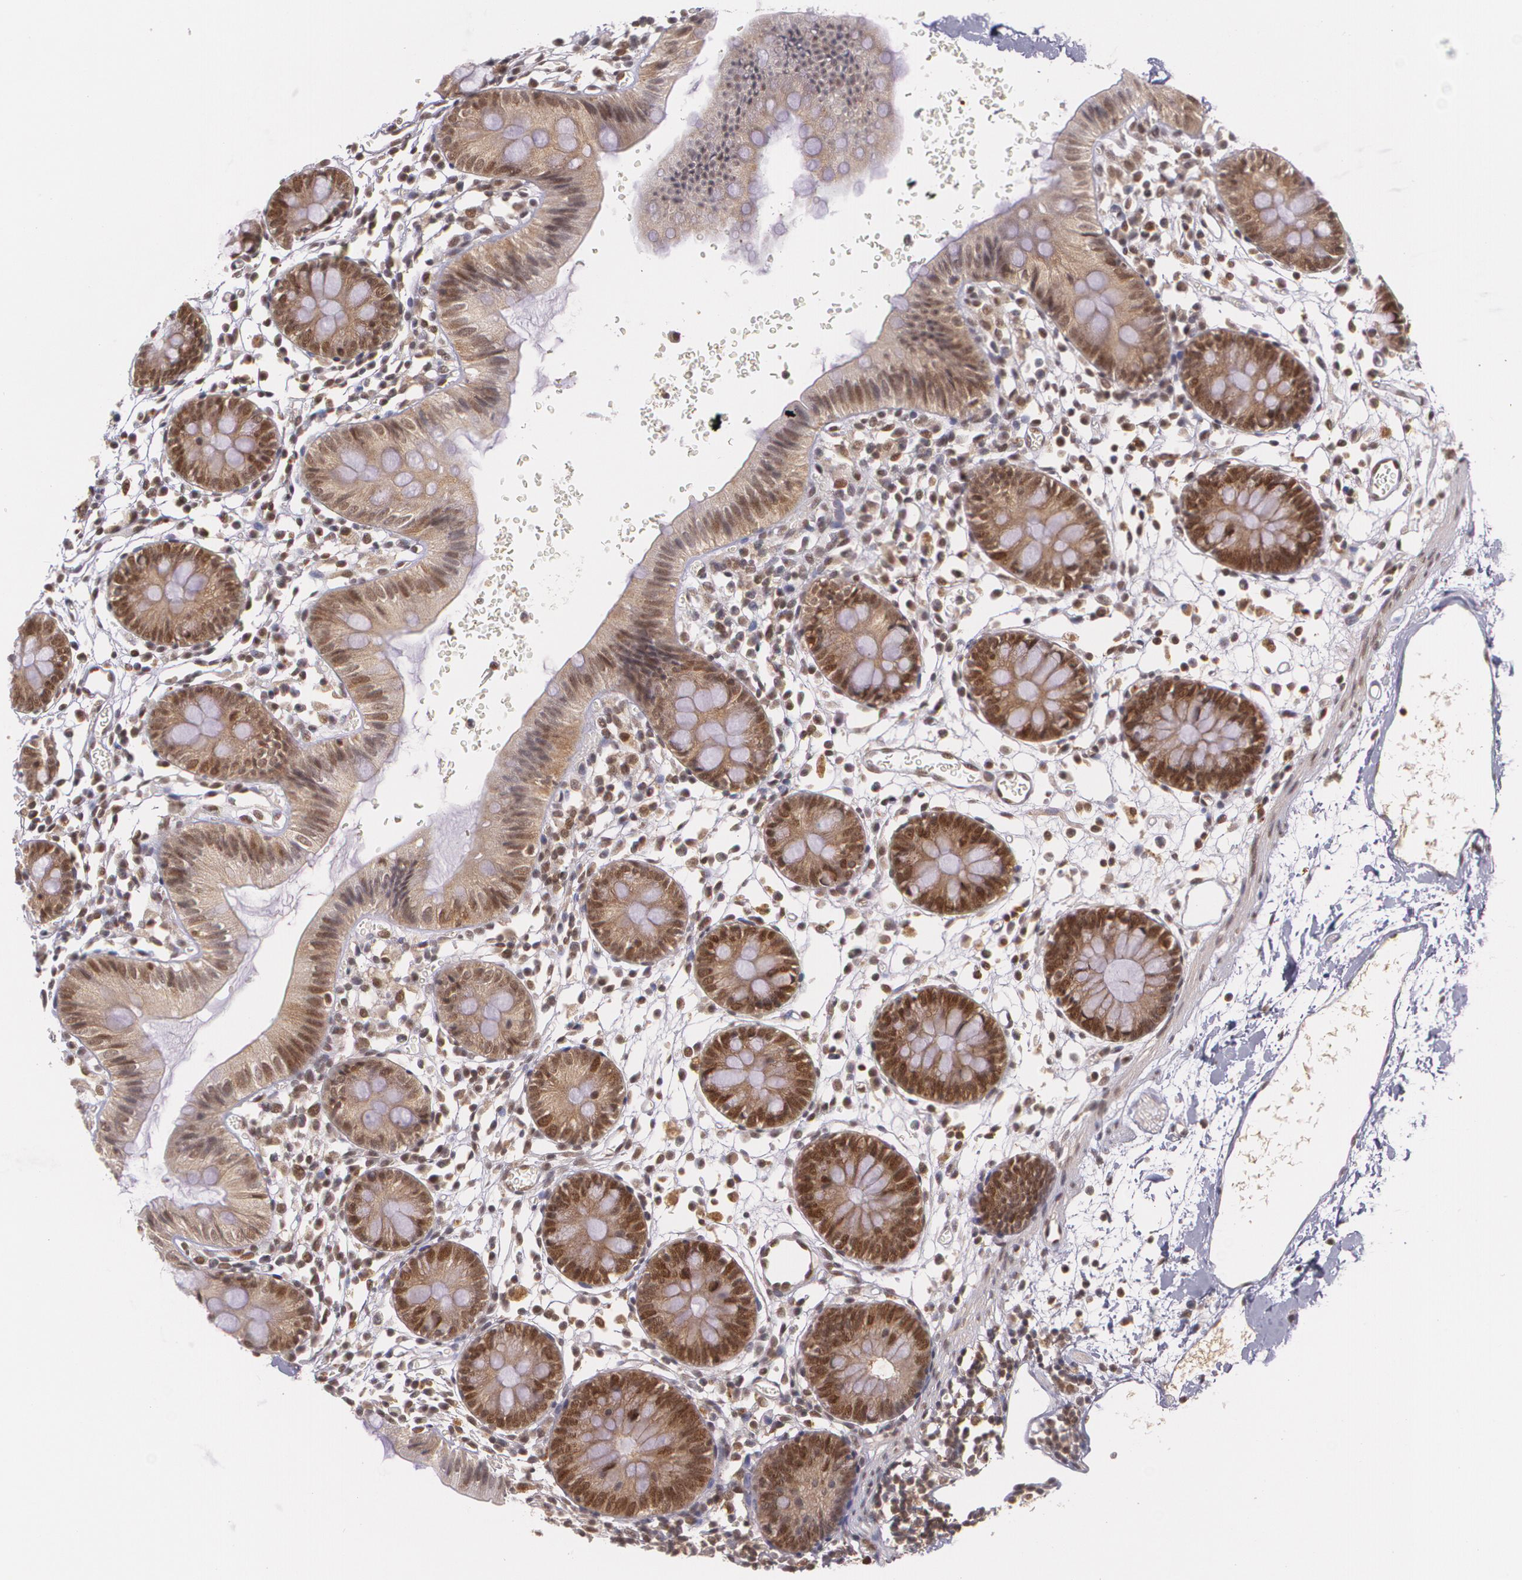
{"staining": {"intensity": "weak", "quantity": "25%-75%", "location": "nuclear"}, "tissue": "colon", "cell_type": "Endothelial cells", "image_type": "normal", "snomed": [{"axis": "morphology", "description": "Normal tissue, NOS"}, {"axis": "topography", "description": "Colon"}], "caption": "A high-resolution histopathology image shows immunohistochemistry (IHC) staining of unremarkable colon, which displays weak nuclear staining in about 25%-75% of endothelial cells.", "gene": "CUL2", "patient": {"sex": "male", "age": 14}}